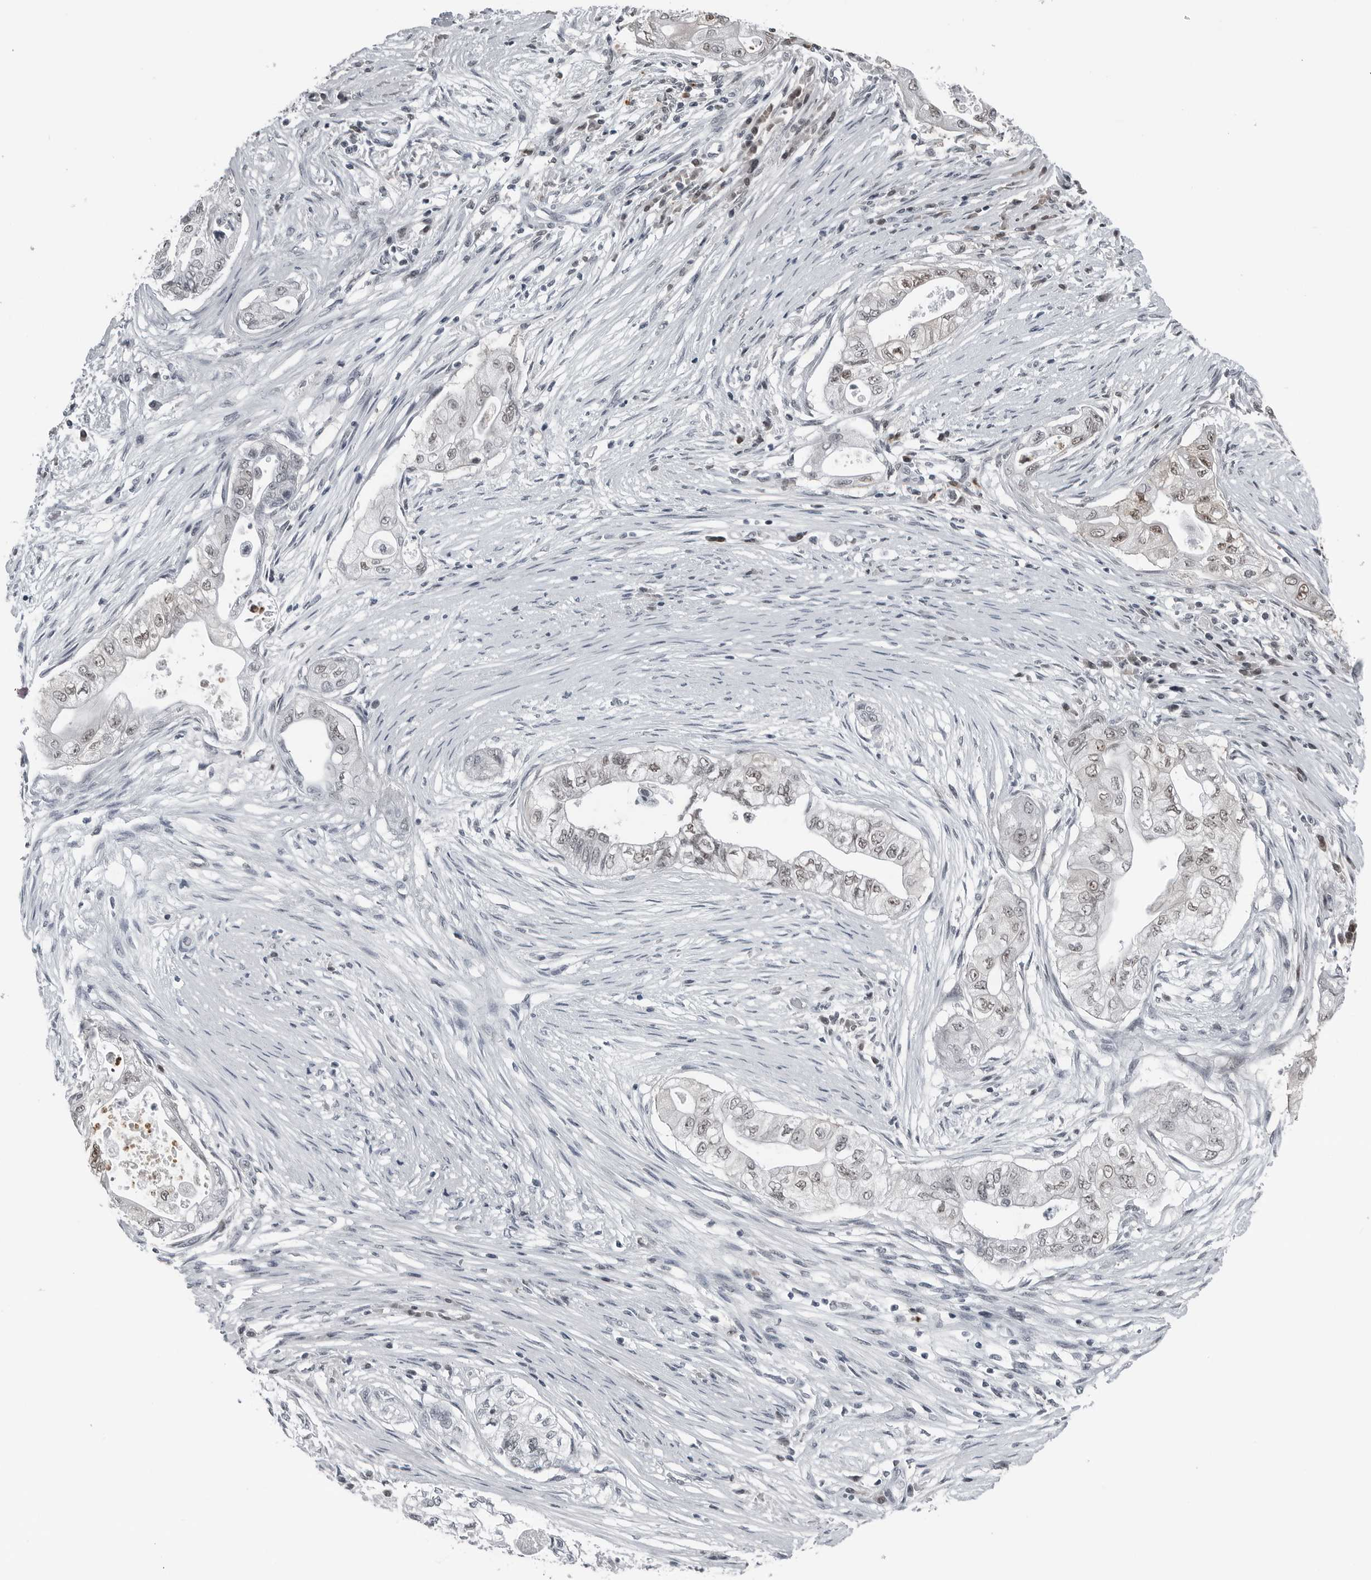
{"staining": {"intensity": "weak", "quantity": "25%-75%", "location": "nuclear"}, "tissue": "pancreatic cancer", "cell_type": "Tumor cells", "image_type": "cancer", "snomed": [{"axis": "morphology", "description": "Adenocarcinoma, NOS"}, {"axis": "topography", "description": "Pancreas"}], "caption": "DAB immunohistochemical staining of pancreatic adenocarcinoma shows weak nuclear protein expression in approximately 25%-75% of tumor cells. (Brightfield microscopy of DAB IHC at high magnification).", "gene": "AKR1A1", "patient": {"sex": "male", "age": 72}}